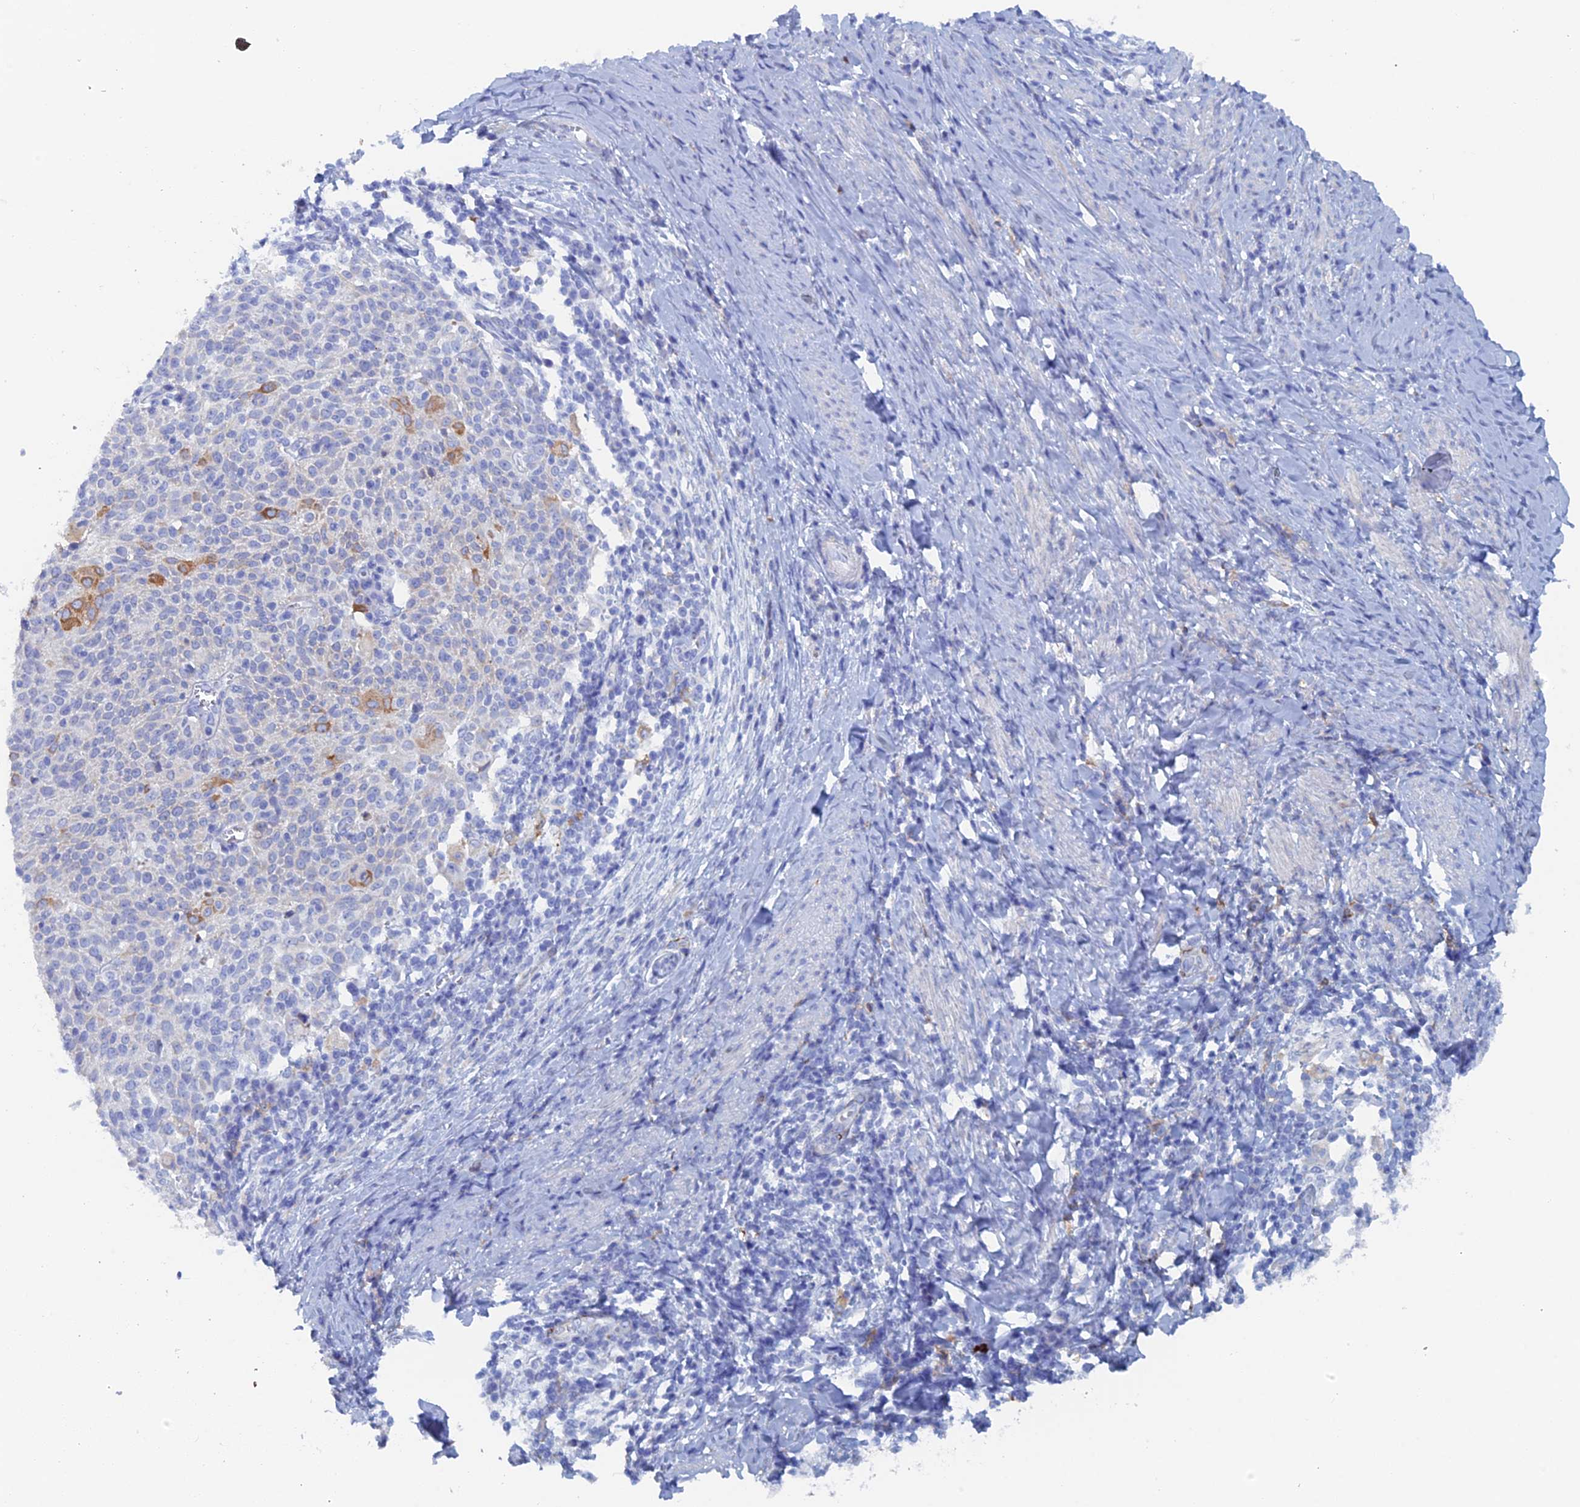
{"staining": {"intensity": "moderate", "quantity": "<25%", "location": "cytoplasmic/membranous"}, "tissue": "cervical cancer", "cell_type": "Tumor cells", "image_type": "cancer", "snomed": [{"axis": "morphology", "description": "Squamous cell carcinoma, NOS"}, {"axis": "topography", "description": "Cervix"}], "caption": "The micrograph reveals a brown stain indicating the presence of a protein in the cytoplasmic/membranous of tumor cells in cervical cancer (squamous cell carcinoma).", "gene": "COG7", "patient": {"sex": "female", "age": 52}}